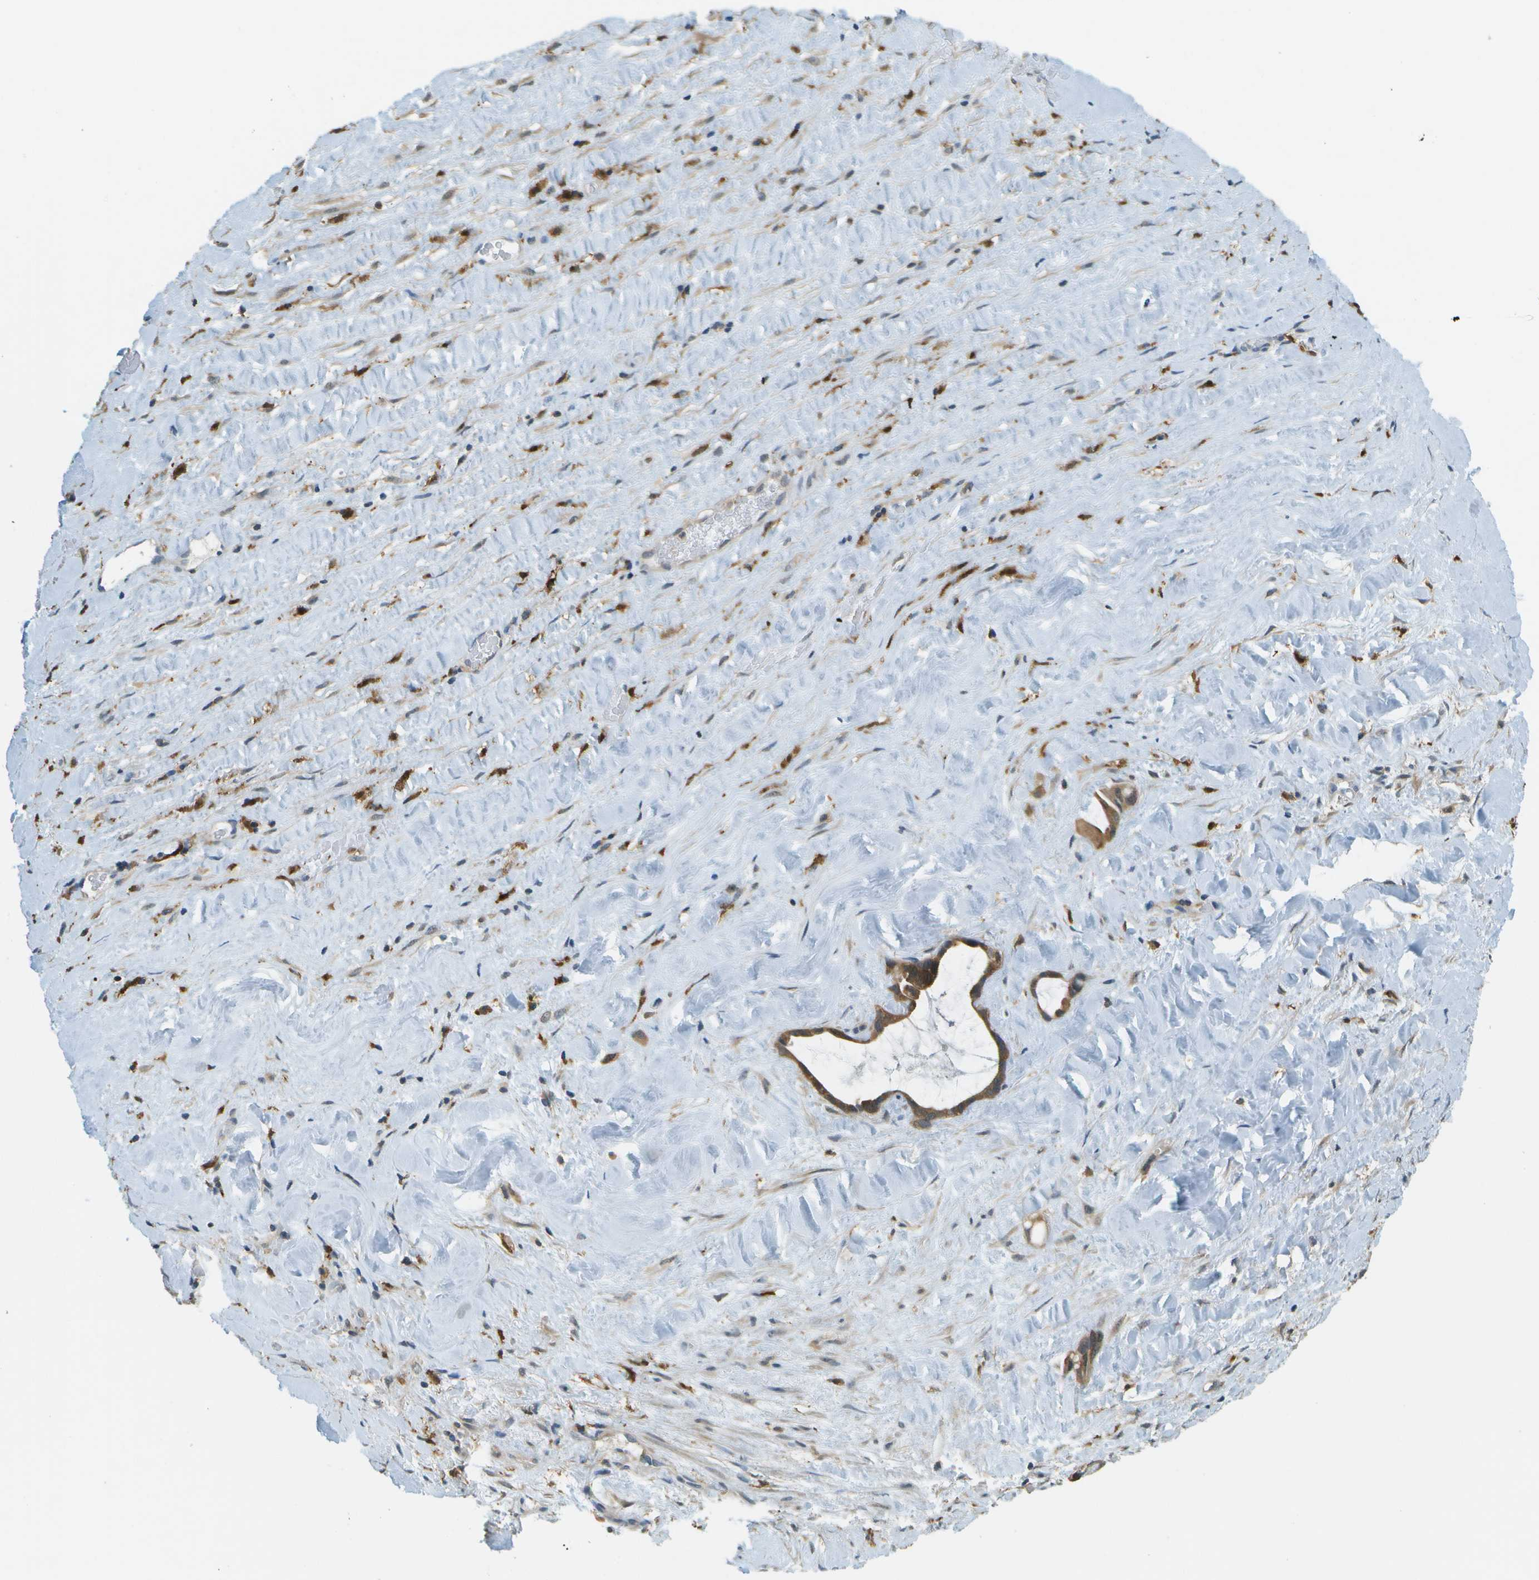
{"staining": {"intensity": "moderate", "quantity": ">75%", "location": "cytoplasmic/membranous"}, "tissue": "liver cancer", "cell_type": "Tumor cells", "image_type": "cancer", "snomed": [{"axis": "morphology", "description": "Cholangiocarcinoma"}, {"axis": "topography", "description": "Liver"}], "caption": "An immunohistochemistry histopathology image of tumor tissue is shown. Protein staining in brown shows moderate cytoplasmic/membranous positivity in cholangiocarcinoma (liver) within tumor cells. Nuclei are stained in blue.", "gene": "CDH23", "patient": {"sex": "female", "age": 65}}